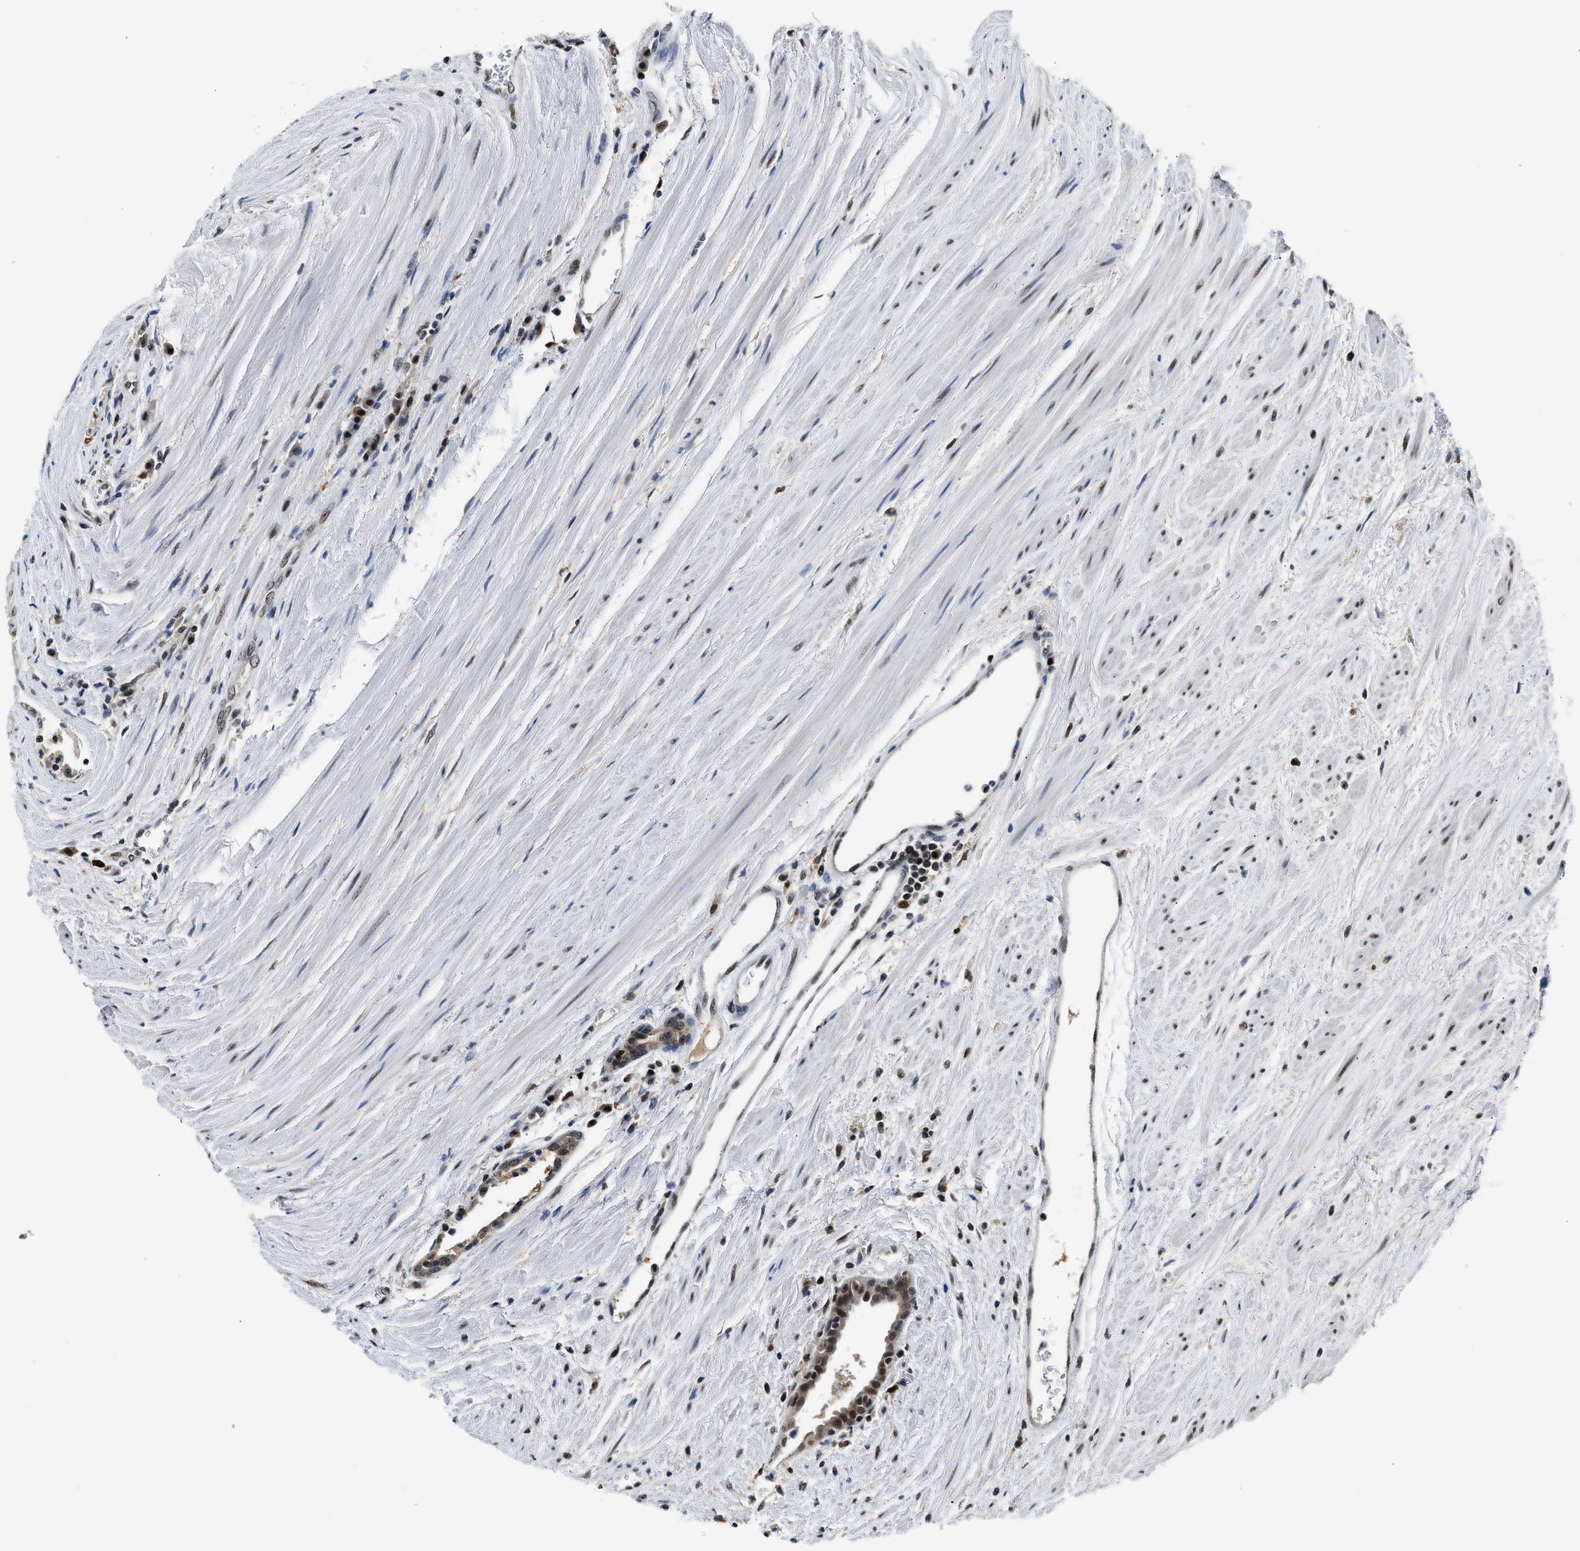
{"staining": {"intensity": "moderate", "quantity": "25%-75%", "location": "nuclear"}, "tissue": "prostate cancer", "cell_type": "Tumor cells", "image_type": "cancer", "snomed": [{"axis": "morphology", "description": "Adenocarcinoma, High grade"}, {"axis": "topography", "description": "Prostate"}], "caption": "About 25%-75% of tumor cells in human prostate cancer (adenocarcinoma (high-grade)) demonstrate moderate nuclear protein staining as visualized by brown immunohistochemical staining.", "gene": "ALX1", "patient": {"sex": "male", "age": 71}}